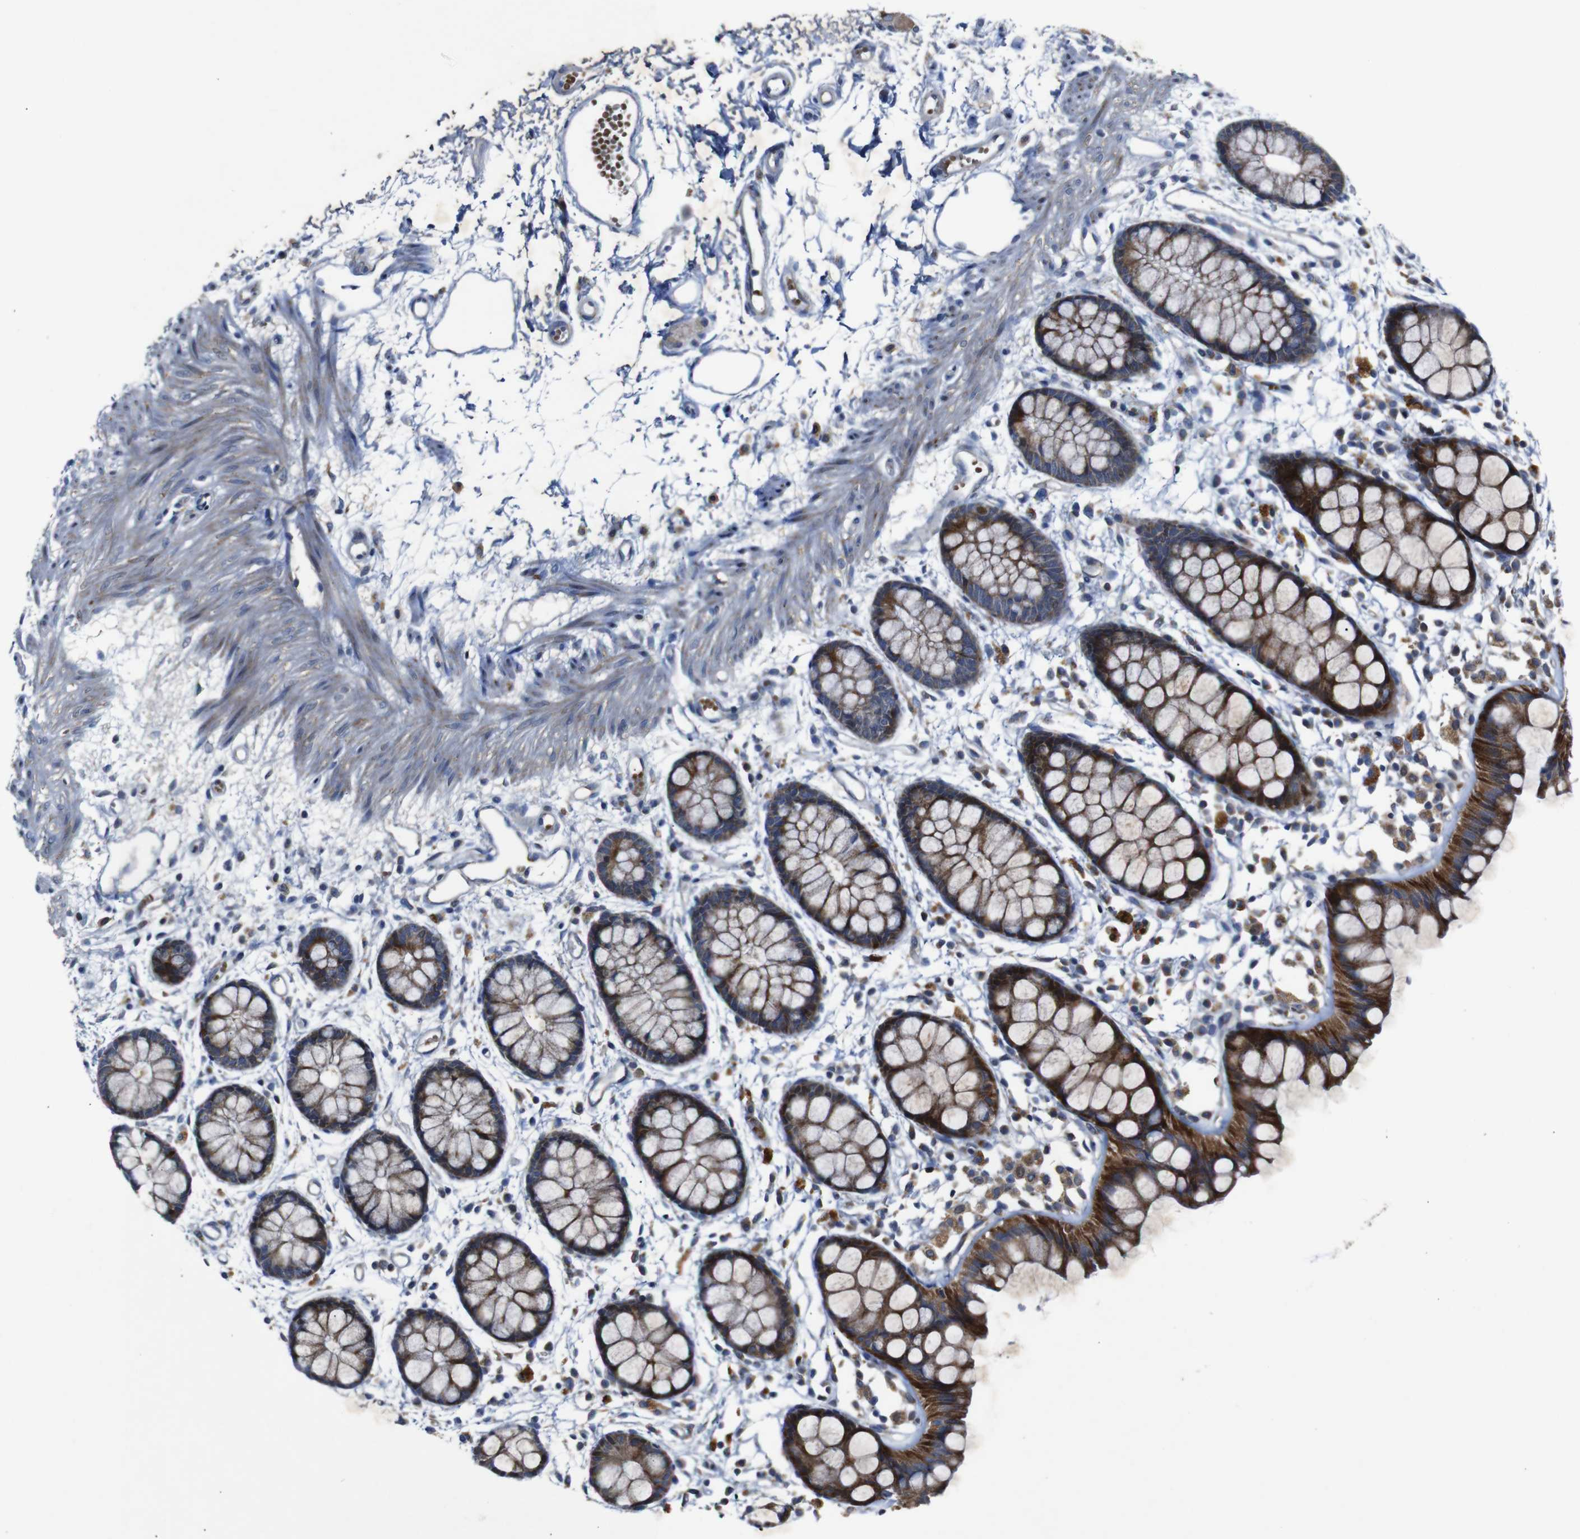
{"staining": {"intensity": "strong", "quantity": ">75%", "location": "cytoplasmic/membranous"}, "tissue": "rectum", "cell_type": "Glandular cells", "image_type": "normal", "snomed": [{"axis": "morphology", "description": "Normal tissue, NOS"}, {"axis": "topography", "description": "Rectum"}], "caption": "High-magnification brightfield microscopy of normal rectum stained with DAB (3,3'-diaminobenzidine) (brown) and counterstained with hematoxylin (blue). glandular cells exhibit strong cytoplasmic/membranous positivity is seen in approximately>75% of cells.", "gene": "CHST10", "patient": {"sex": "female", "age": 66}}